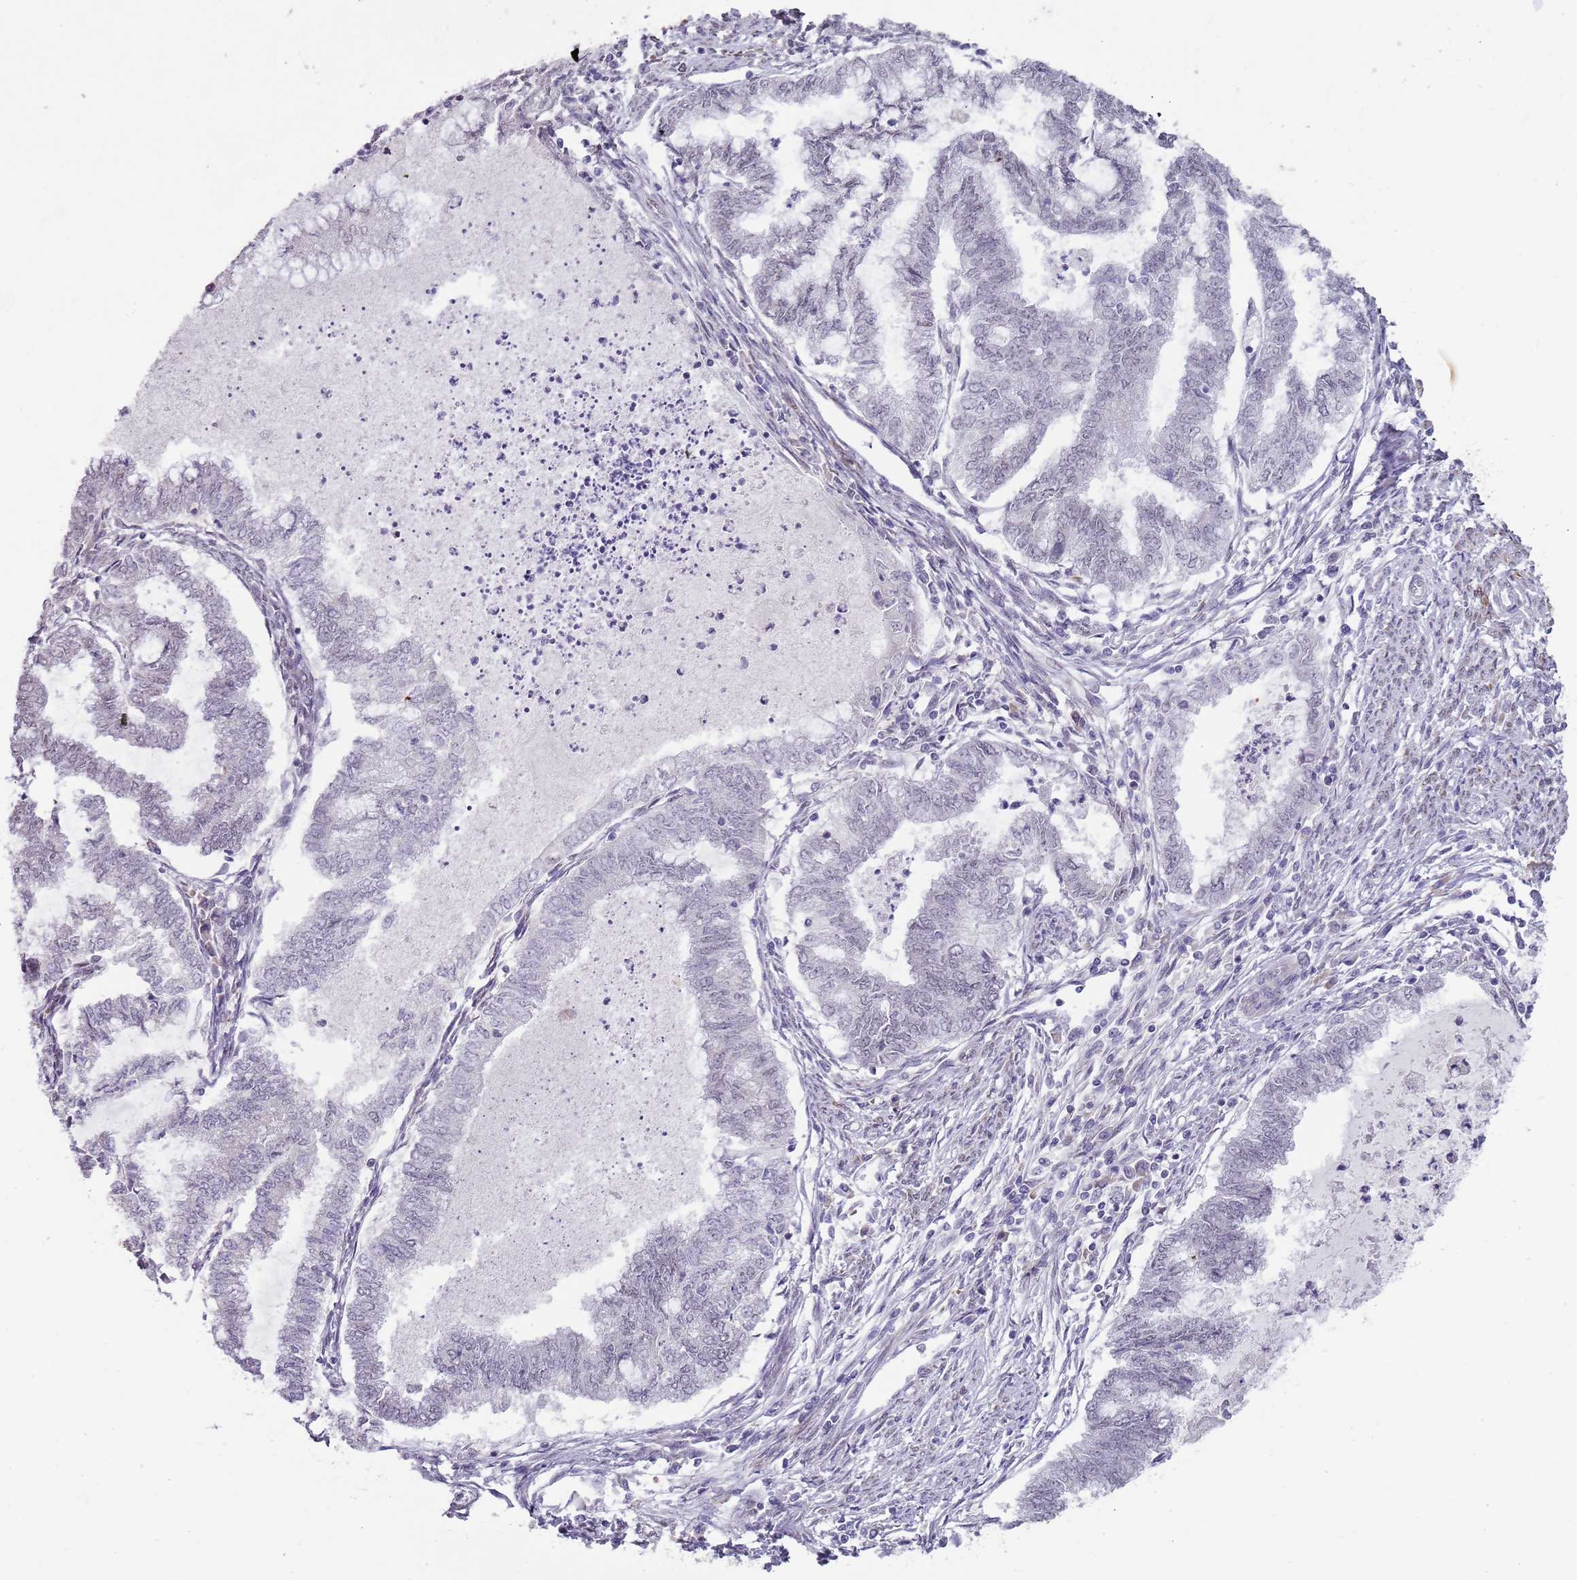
{"staining": {"intensity": "negative", "quantity": "none", "location": "none"}, "tissue": "endometrial cancer", "cell_type": "Tumor cells", "image_type": "cancer", "snomed": [{"axis": "morphology", "description": "Adenocarcinoma, NOS"}, {"axis": "topography", "description": "Endometrium"}], "caption": "High magnification brightfield microscopy of endometrial adenocarcinoma stained with DAB (brown) and counterstained with hematoxylin (blue): tumor cells show no significant expression.", "gene": "NBPF3", "patient": {"sex": "female", "age": 79}}